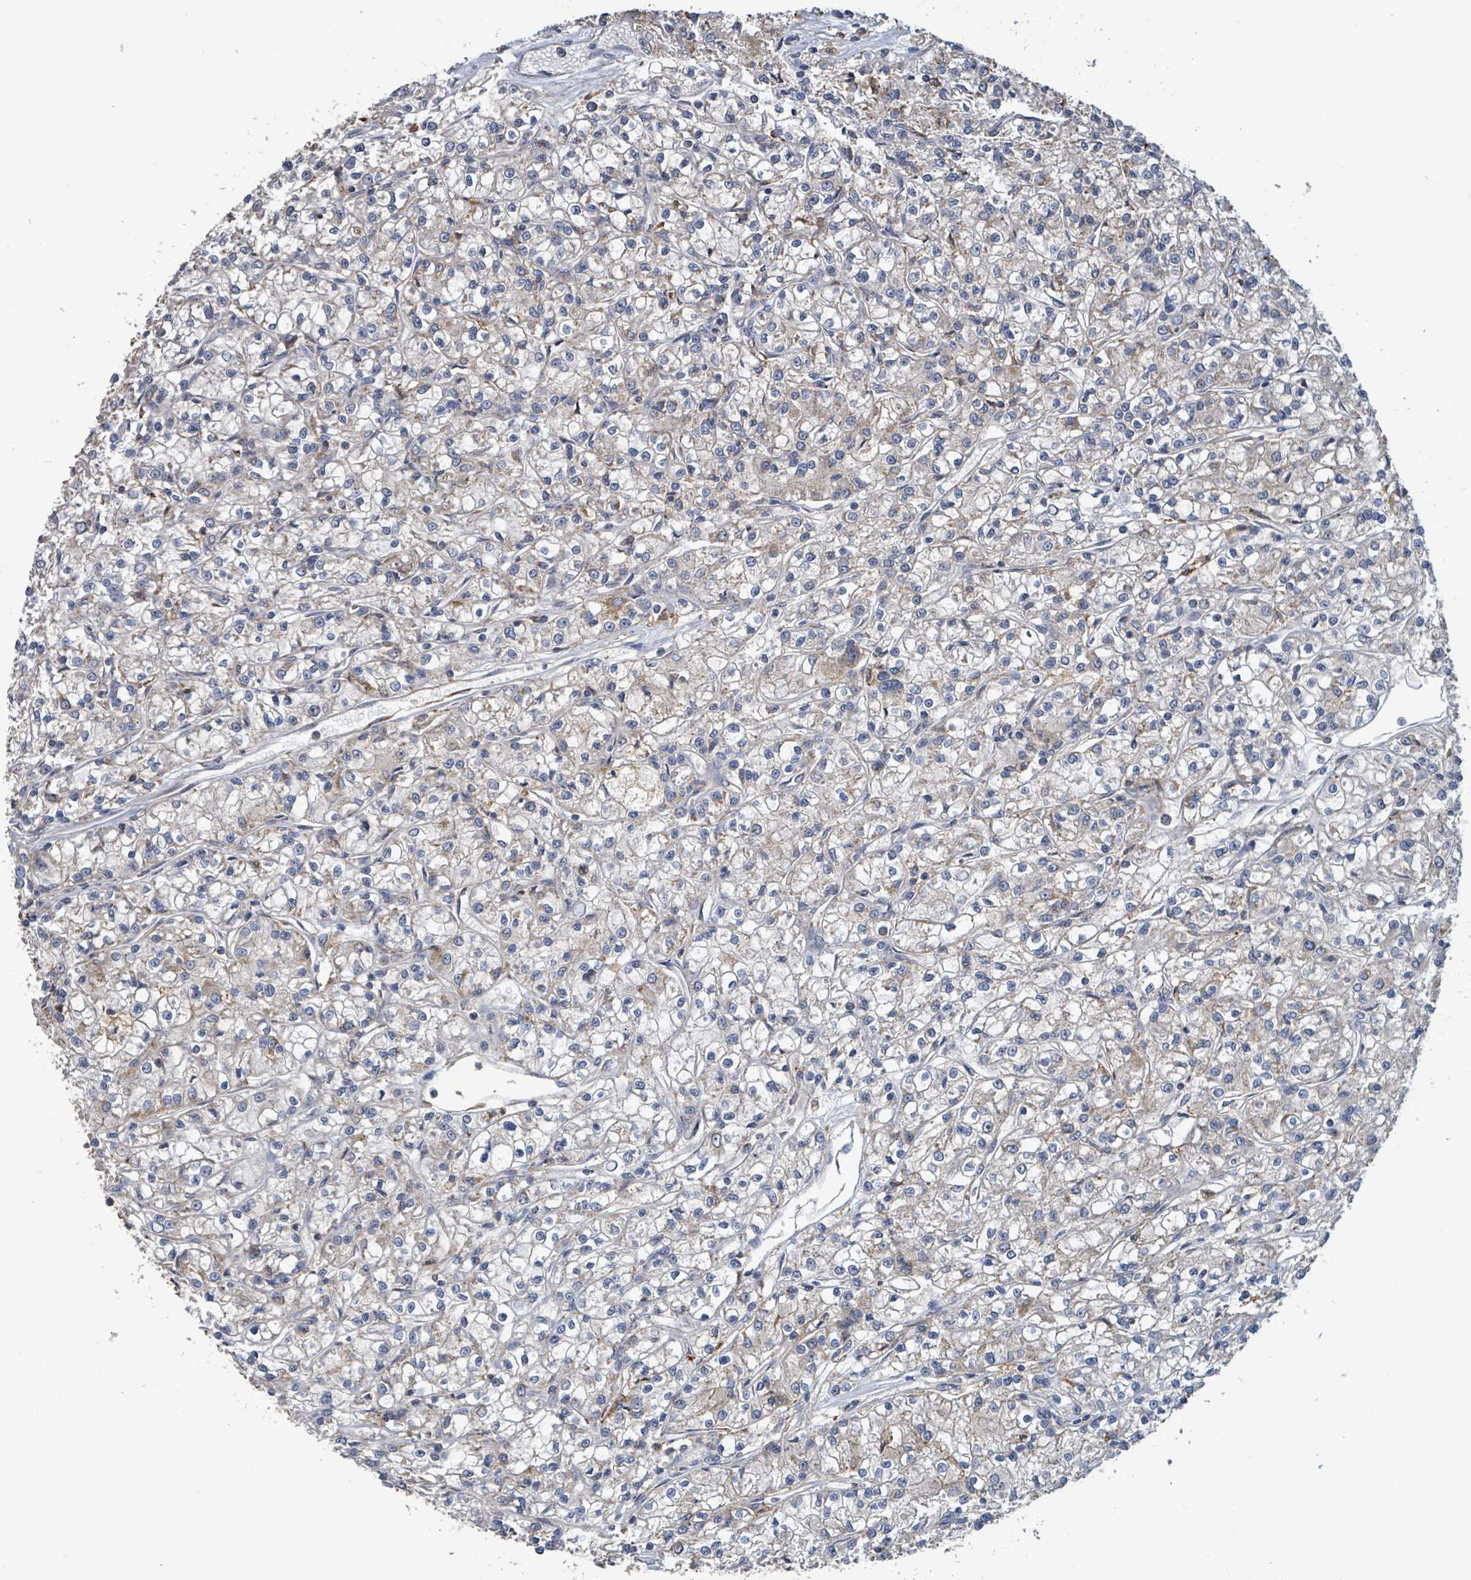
{"staining": {"intensity": "negative", "quantity": "none", "location": "none"}, "tissue": "renal cancer", "cell_type": "Tumor cells", "image_type": "cancer", "snomed": [{"axis": "morphology", "description": "Adenocarcinoma, NOS"}, {"axis": "topography", "description": "Kidney"}], "caption": "Tumor cells show no significant protein expression in renal cancer.", "gene": "PLAAT1", "patient": {"sex": "female", "age": 59}}